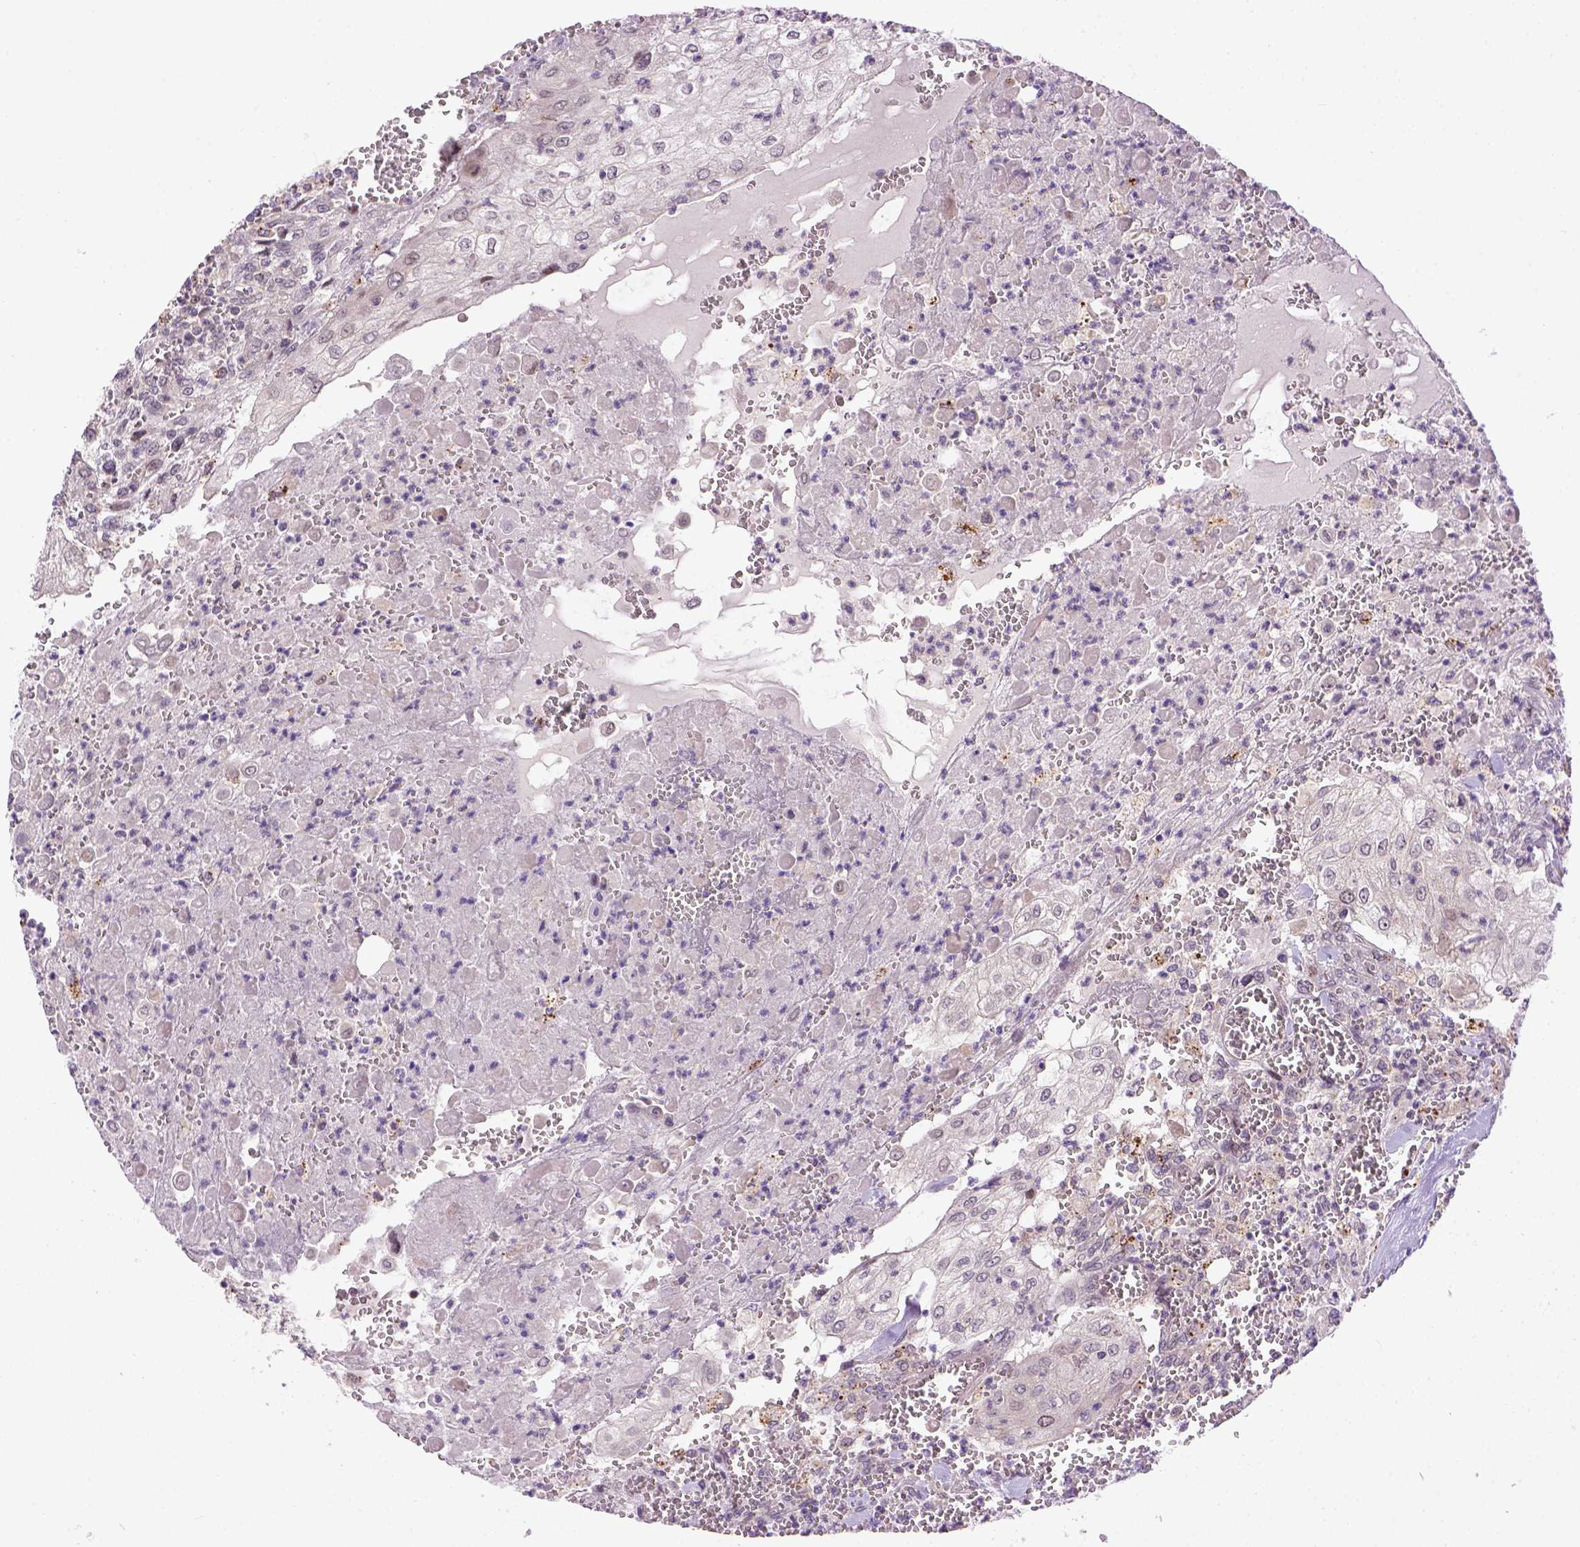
{"staining": {"intensity": "negative", "quantity": "none", "location": "none"}, "tissue": "urothelial cancer", "cell_type": "Tumor cells", "image_type": "cancer", "snomed": [{"axis": "morphology", "description": "Urothelial carcinoma, High grade"}, {"axis": "topography", "description": "Urinary bladder"}], "caption": "The photomicrograph displays no staining of tumor cells in urothelial cancer. Nuclei are stained in blue.", "gene": "KAZN", "patient": {"sex": "male", "age": 62}}